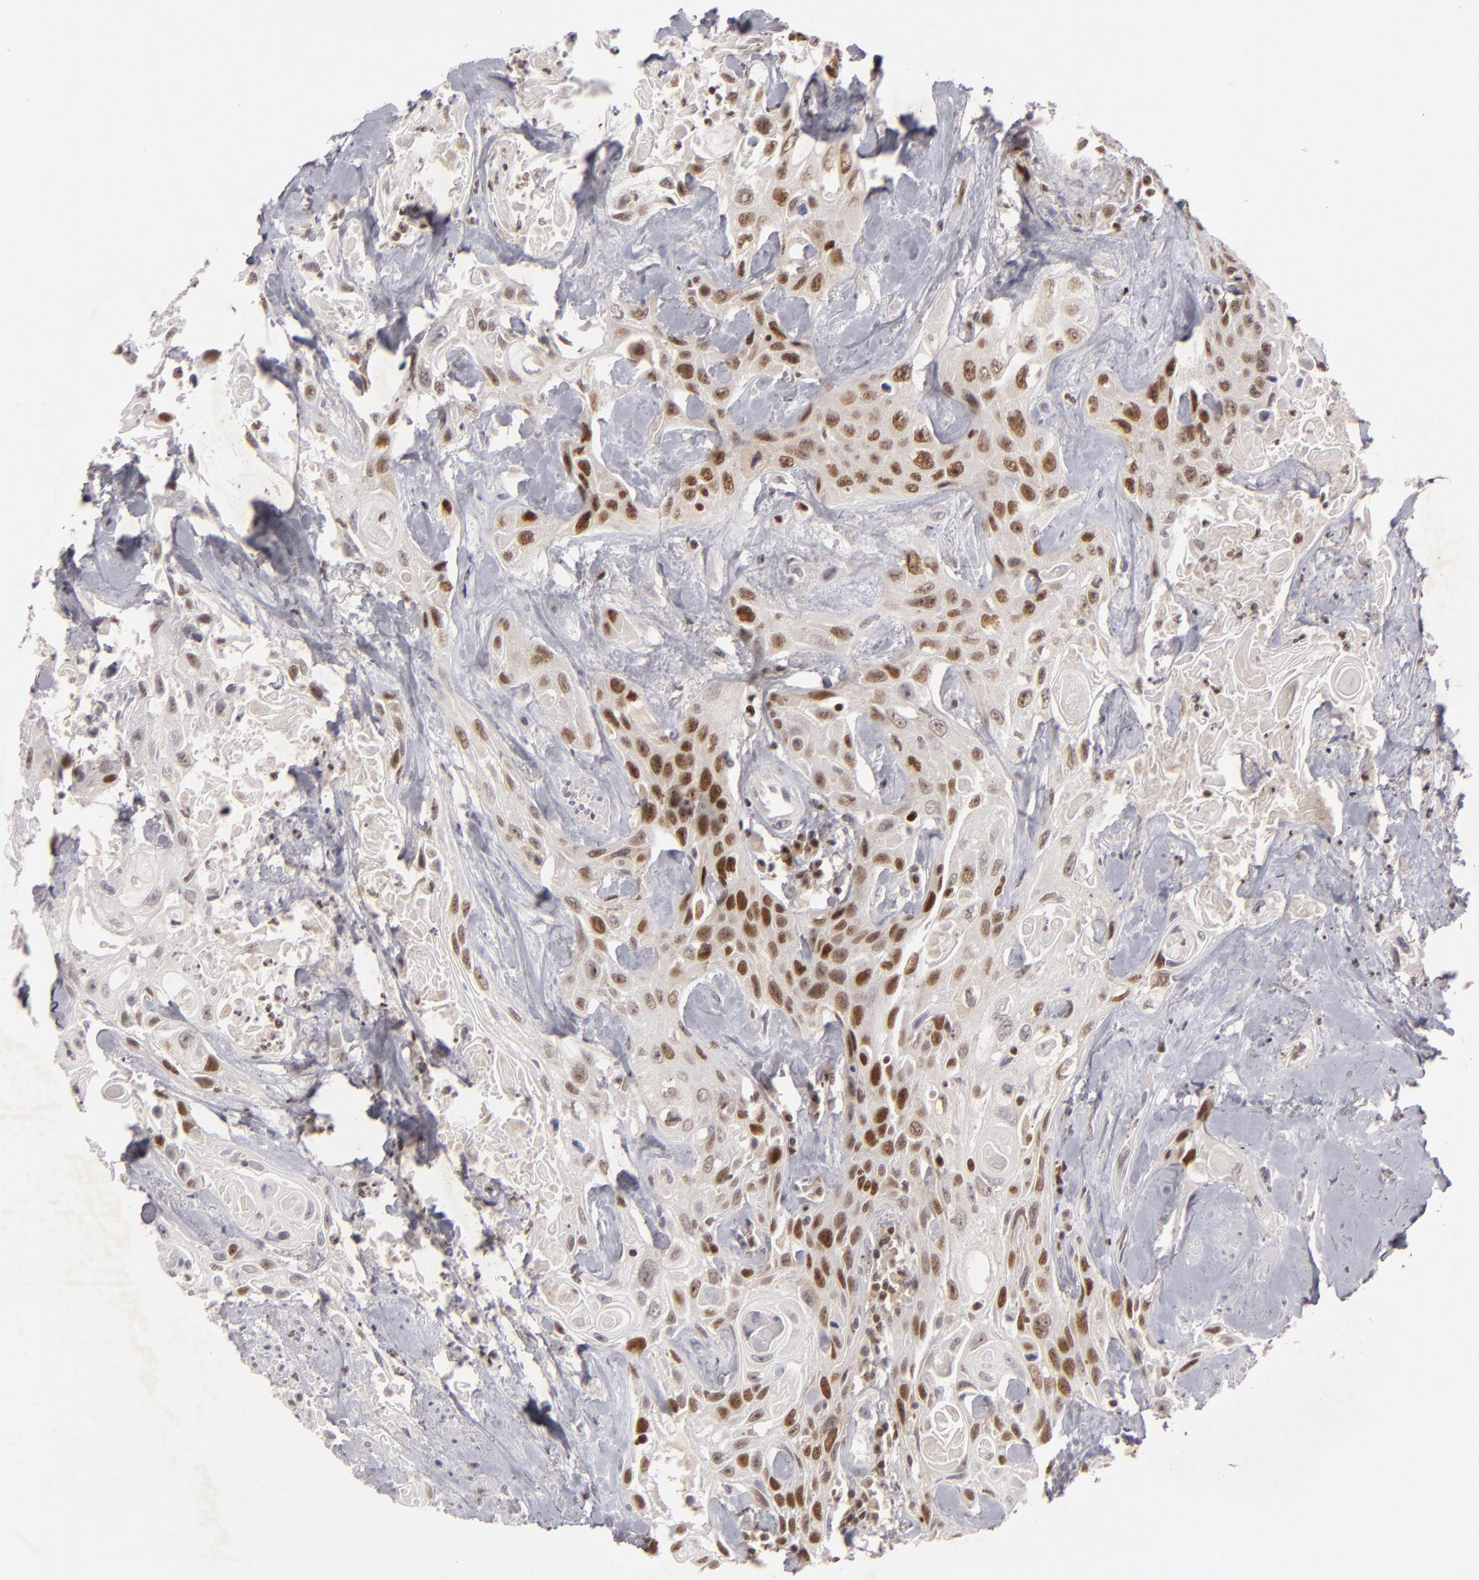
{"staining": {"intensity": "strong", "quantity": "25%-75%", "location": "nuclear"}, "tissue": "urothelial cancer", "cell_type": "Tumor cells", "image_type": "cancer", "snomed": [{"axis": "morphology", "description": "Urothelial carcinoma, High grade"}, {"axis": "topography", "description": "Urinary bladder"}], "caption": "This micrograph reveals IHC staining of urothelial cancer, with high strong nuclear staining in about 25%-75% of tumor cells.", "gene": "FEN1", "patient": {"sex": "female", "age": 84}}